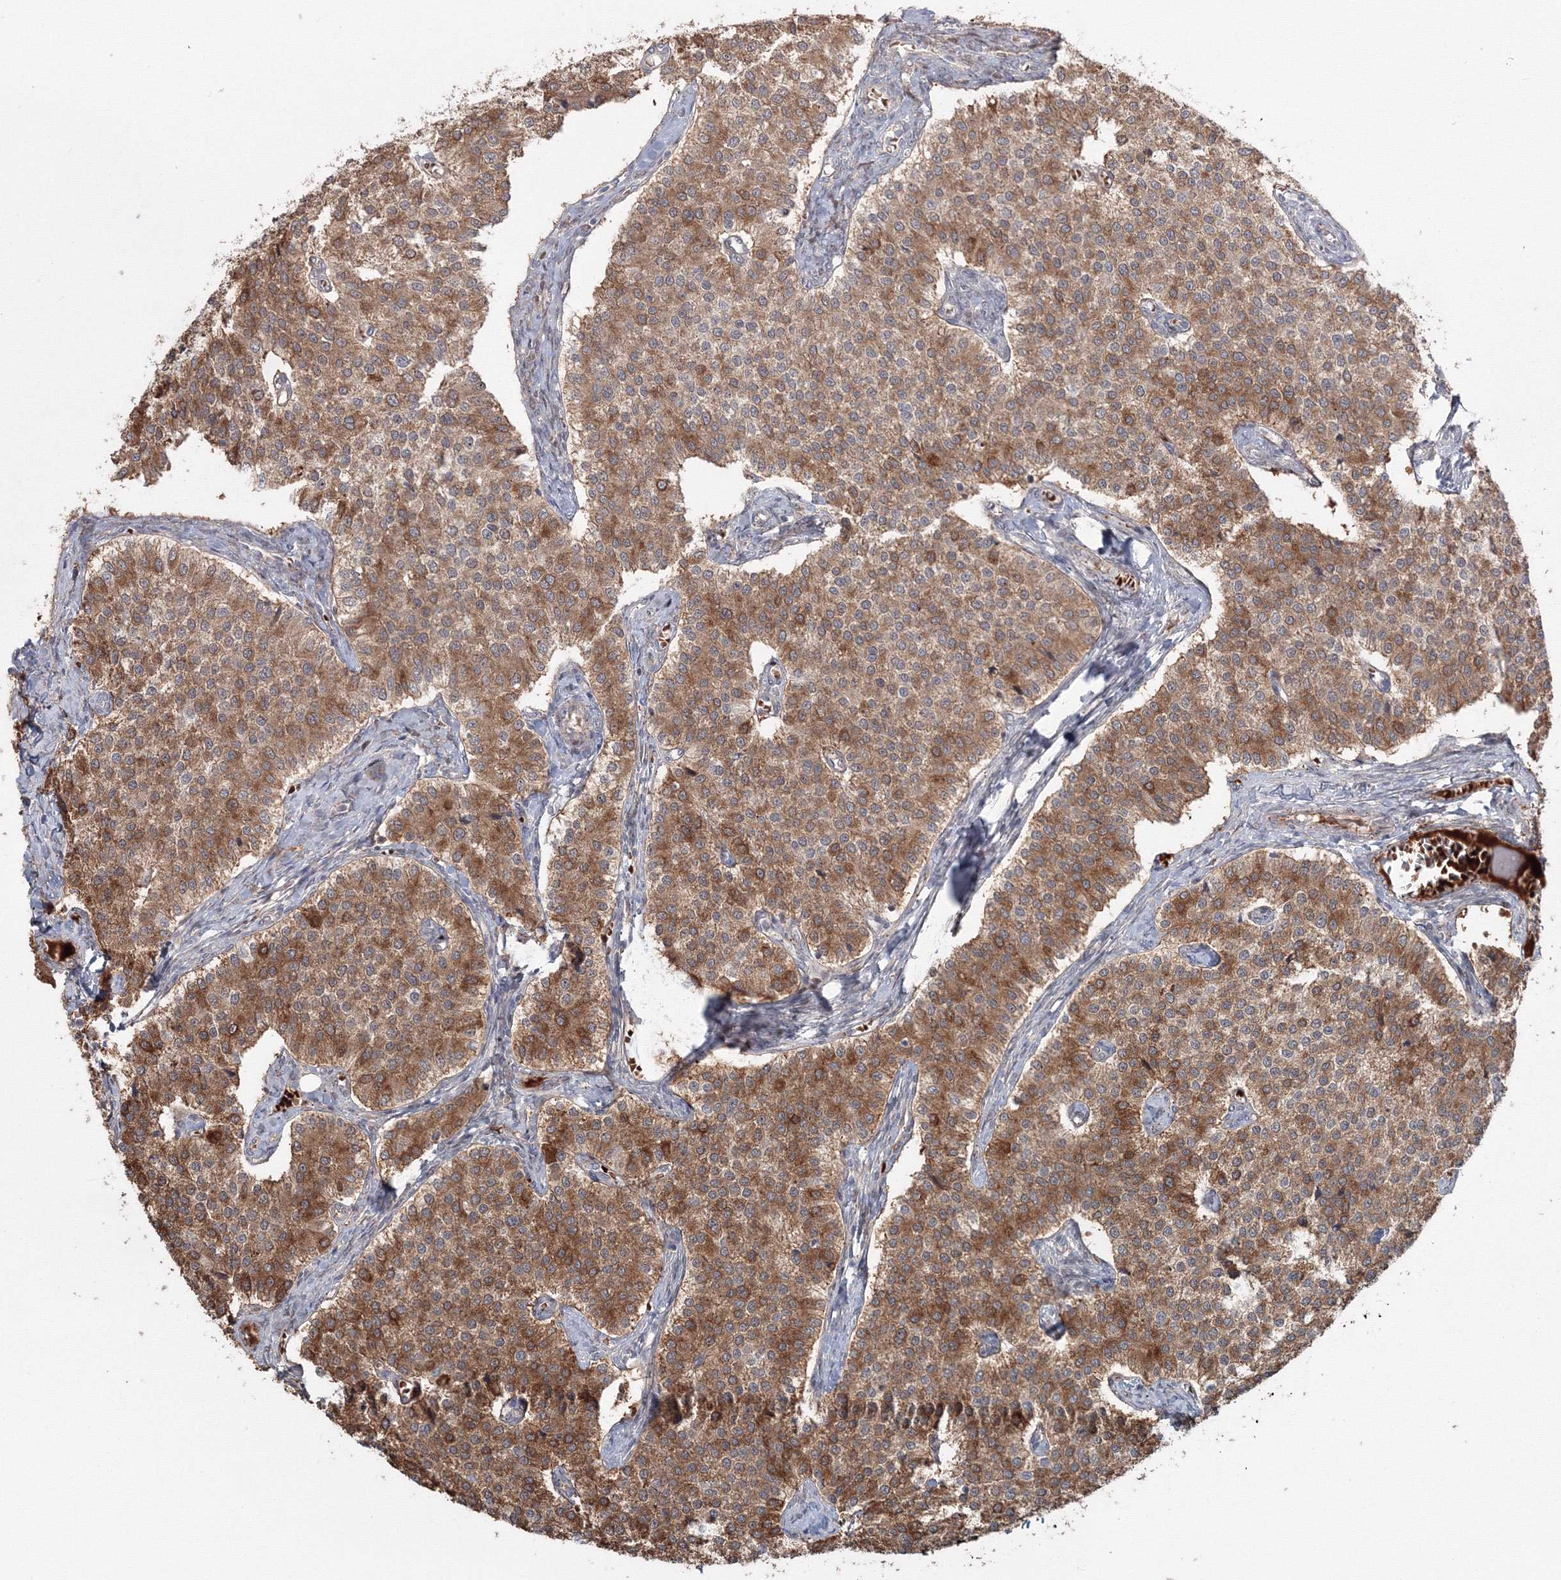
{"staining": {"intensity": "moderate", "quantity": ">75%", "location": "cytoplasmic/membranous"}, "tissue": "carcinoid", "cell_type": "Tumor cells", "image_type": "cancer", "snomed": [{"axis": "morphology", "description": "Carcinoid, malignant, NOS"}, {"axis": "topography", "description": "Colon"}], "caption": "Immunohistochemical staining of malignant carcinoid demonstrates moderate cytoplasmic/membranous protein positivity in about >75% of tumor cells.", "gene": "MKRN2", "patient": {"sex": "female", "age": 52}}